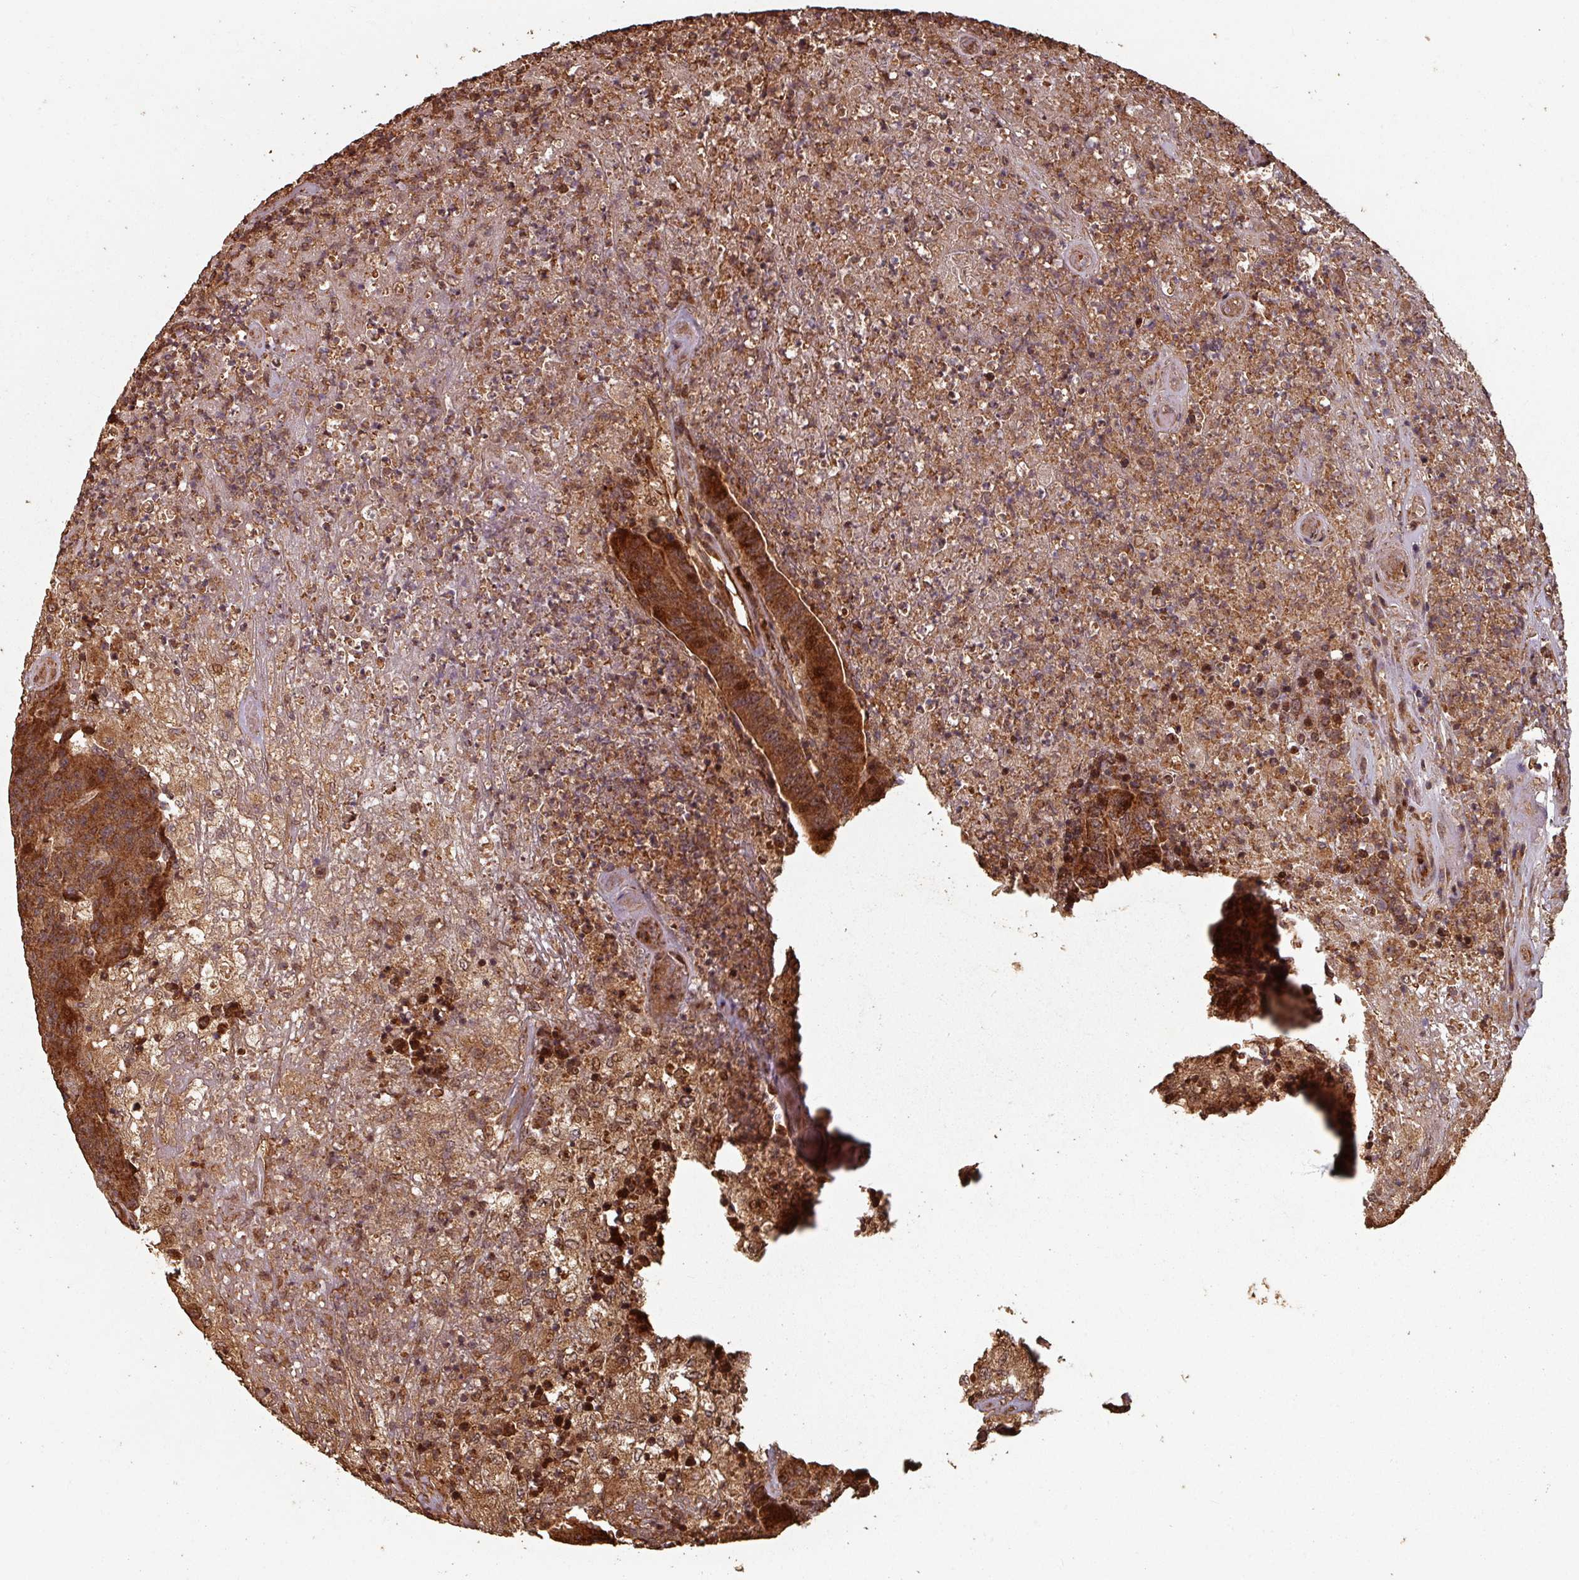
{"staining": {"intensity": "strong", "quantity": ">75%", "location": "cytoplasmic/membranous,nuclear"}, "tissue": "colorectal cancer", "cell_type": "Tumor cells", "image_type": "cancer", "snomed": [{"axis": "morphology", "description": "Adenocarcinoma, NOS"}, {"axis": "topography", "description": "Colon"}], "caption": "Immunohistochemistry image of neoplastic tissue: colorectal cancer stained using IHC displays high levels of strong protein expression localized specifically in the cytoplasmic/membranous and nuclear of tumor cells, appearing as a cytoplasmic/membranous and nuclear brown color.", "gene": "EID1", "patient": {"sex": "female", "age": 75}}